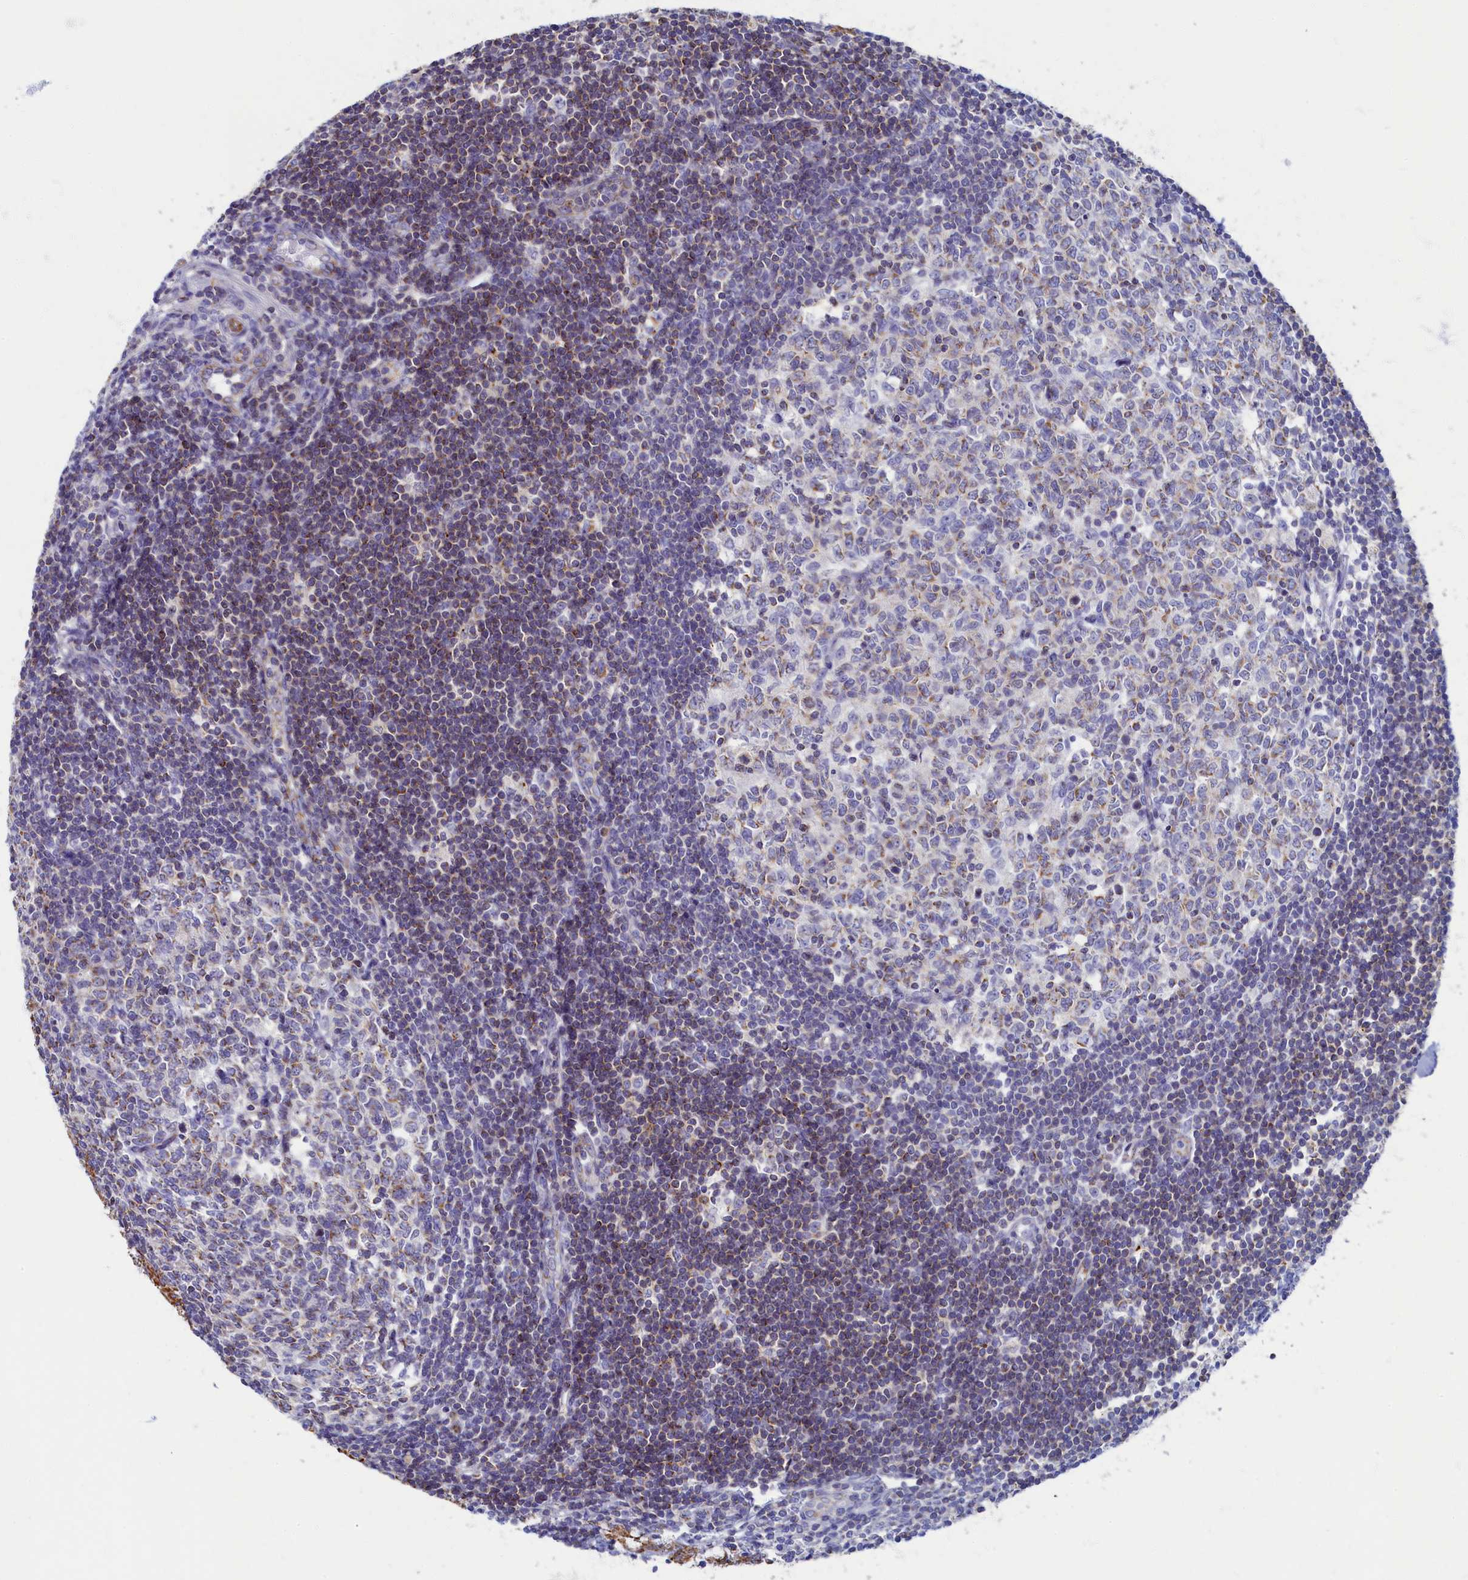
{"staining": {"intensity": "moderate", "quantity": ">75%", "location": "cytoplasmic/membranous"}, "tissue": "appendix", "cell_type": "Glandular cells", "image_type": "normal", "snomed": [{"axis": "morphology", "description": "Normal tissue, NOS"}, {"axis": "topography", "description": "Appendix"}], "caption": "Immunohistochemical staining of unremarkable appendix shows medium levels of moderate cytoplasmic/membranous positivity in about >75% of glandular cells.", "gene": "OCIAD2", "patient": {"sex": "female", "age": 54}}